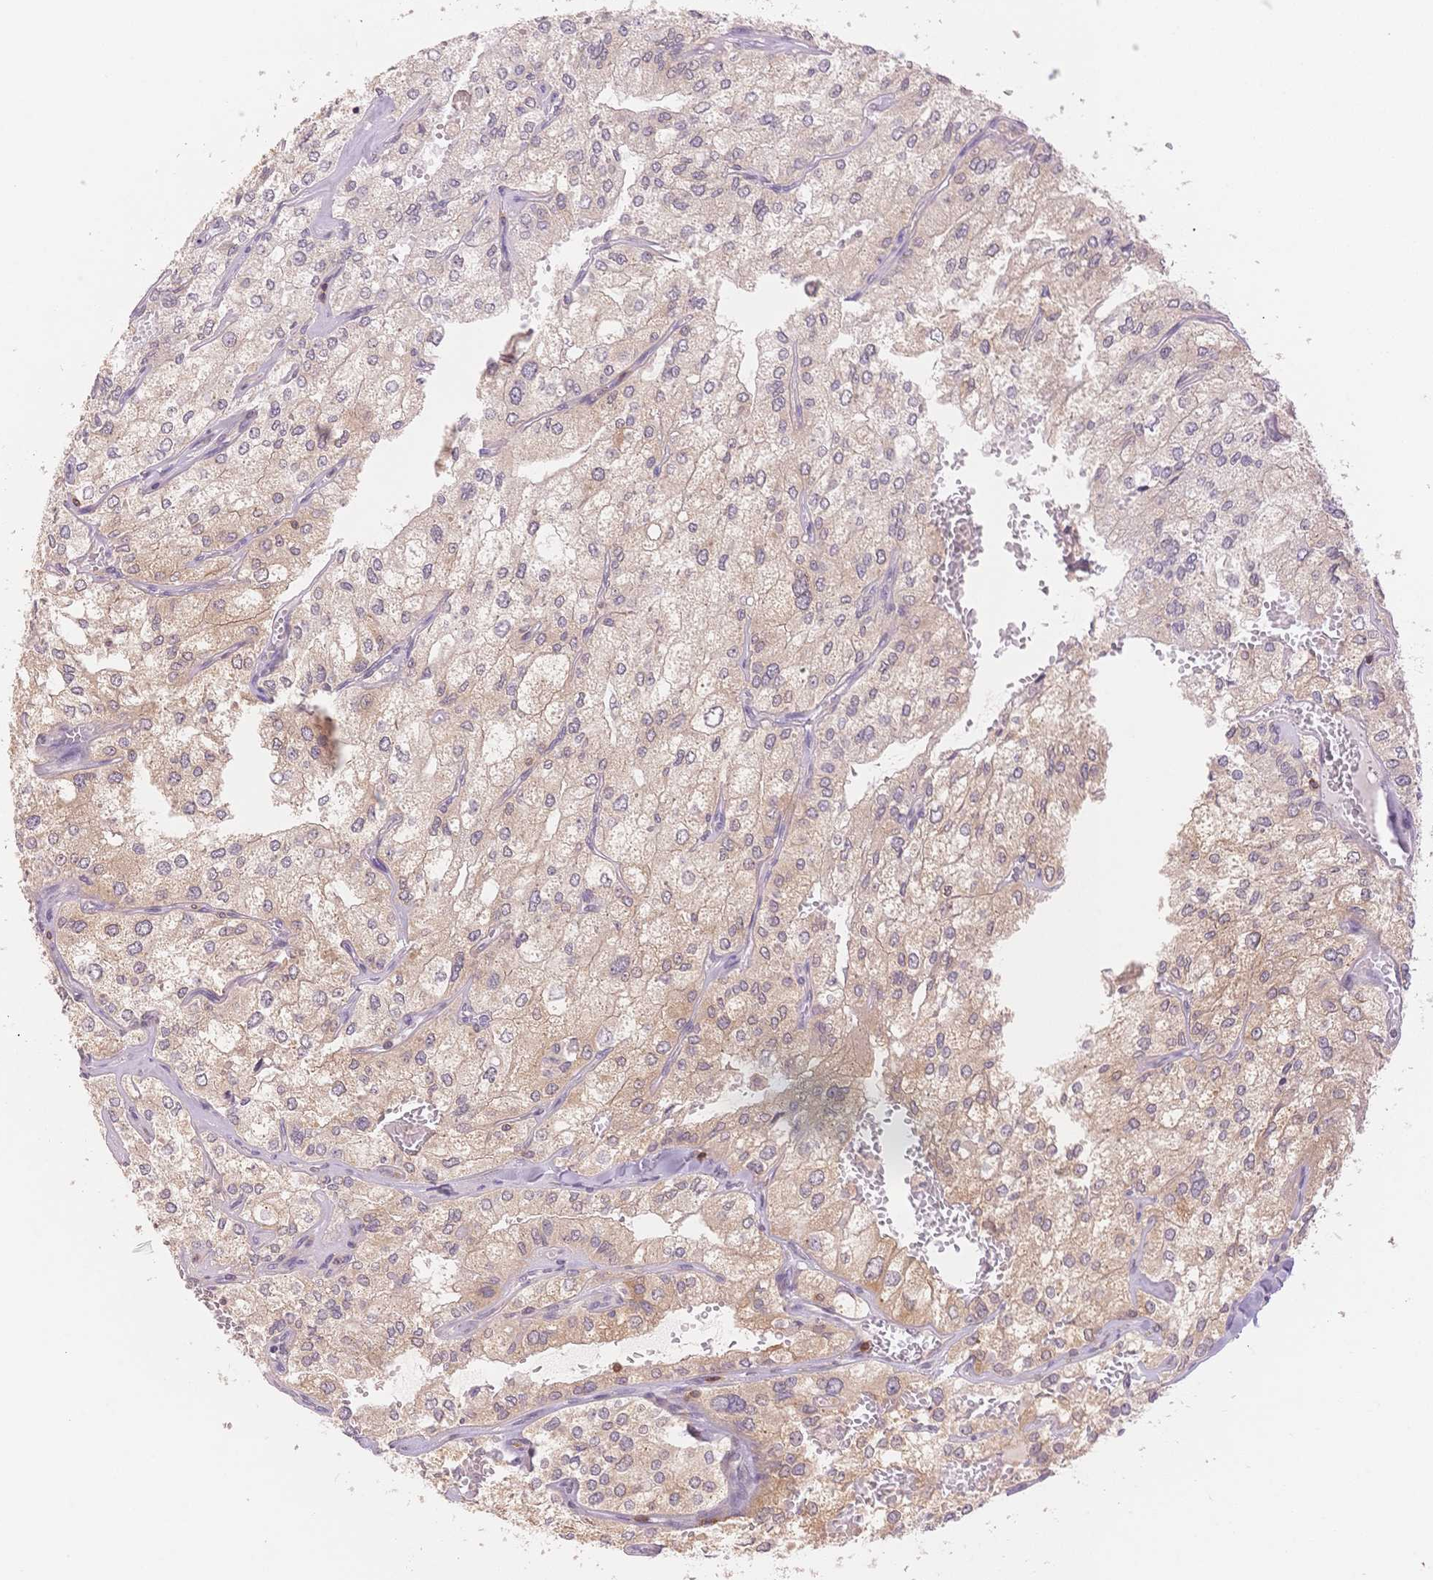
{"staining": {"intensity": "weak", "quantity": "<25%", "location": "cytoplasmic/membranous"}, "tissue": "renal cancer", "cell_type": "Tumor cells", "image_type": "cancer", "snomed": [{"axis": "morphology", "description": "Adenocarcinoma, NOS"}, {"axis": "topography", "description": "Kidney"}], "caption": "An immunohistochemistry (IHC) histopathology image of renal cancer (adenocarcinoma) is shown. There is no staining in tumor cells of renal cancer (adenocarcinoma).", "gene": "STK39", "patient": {"sex": "female", "age": 70}}